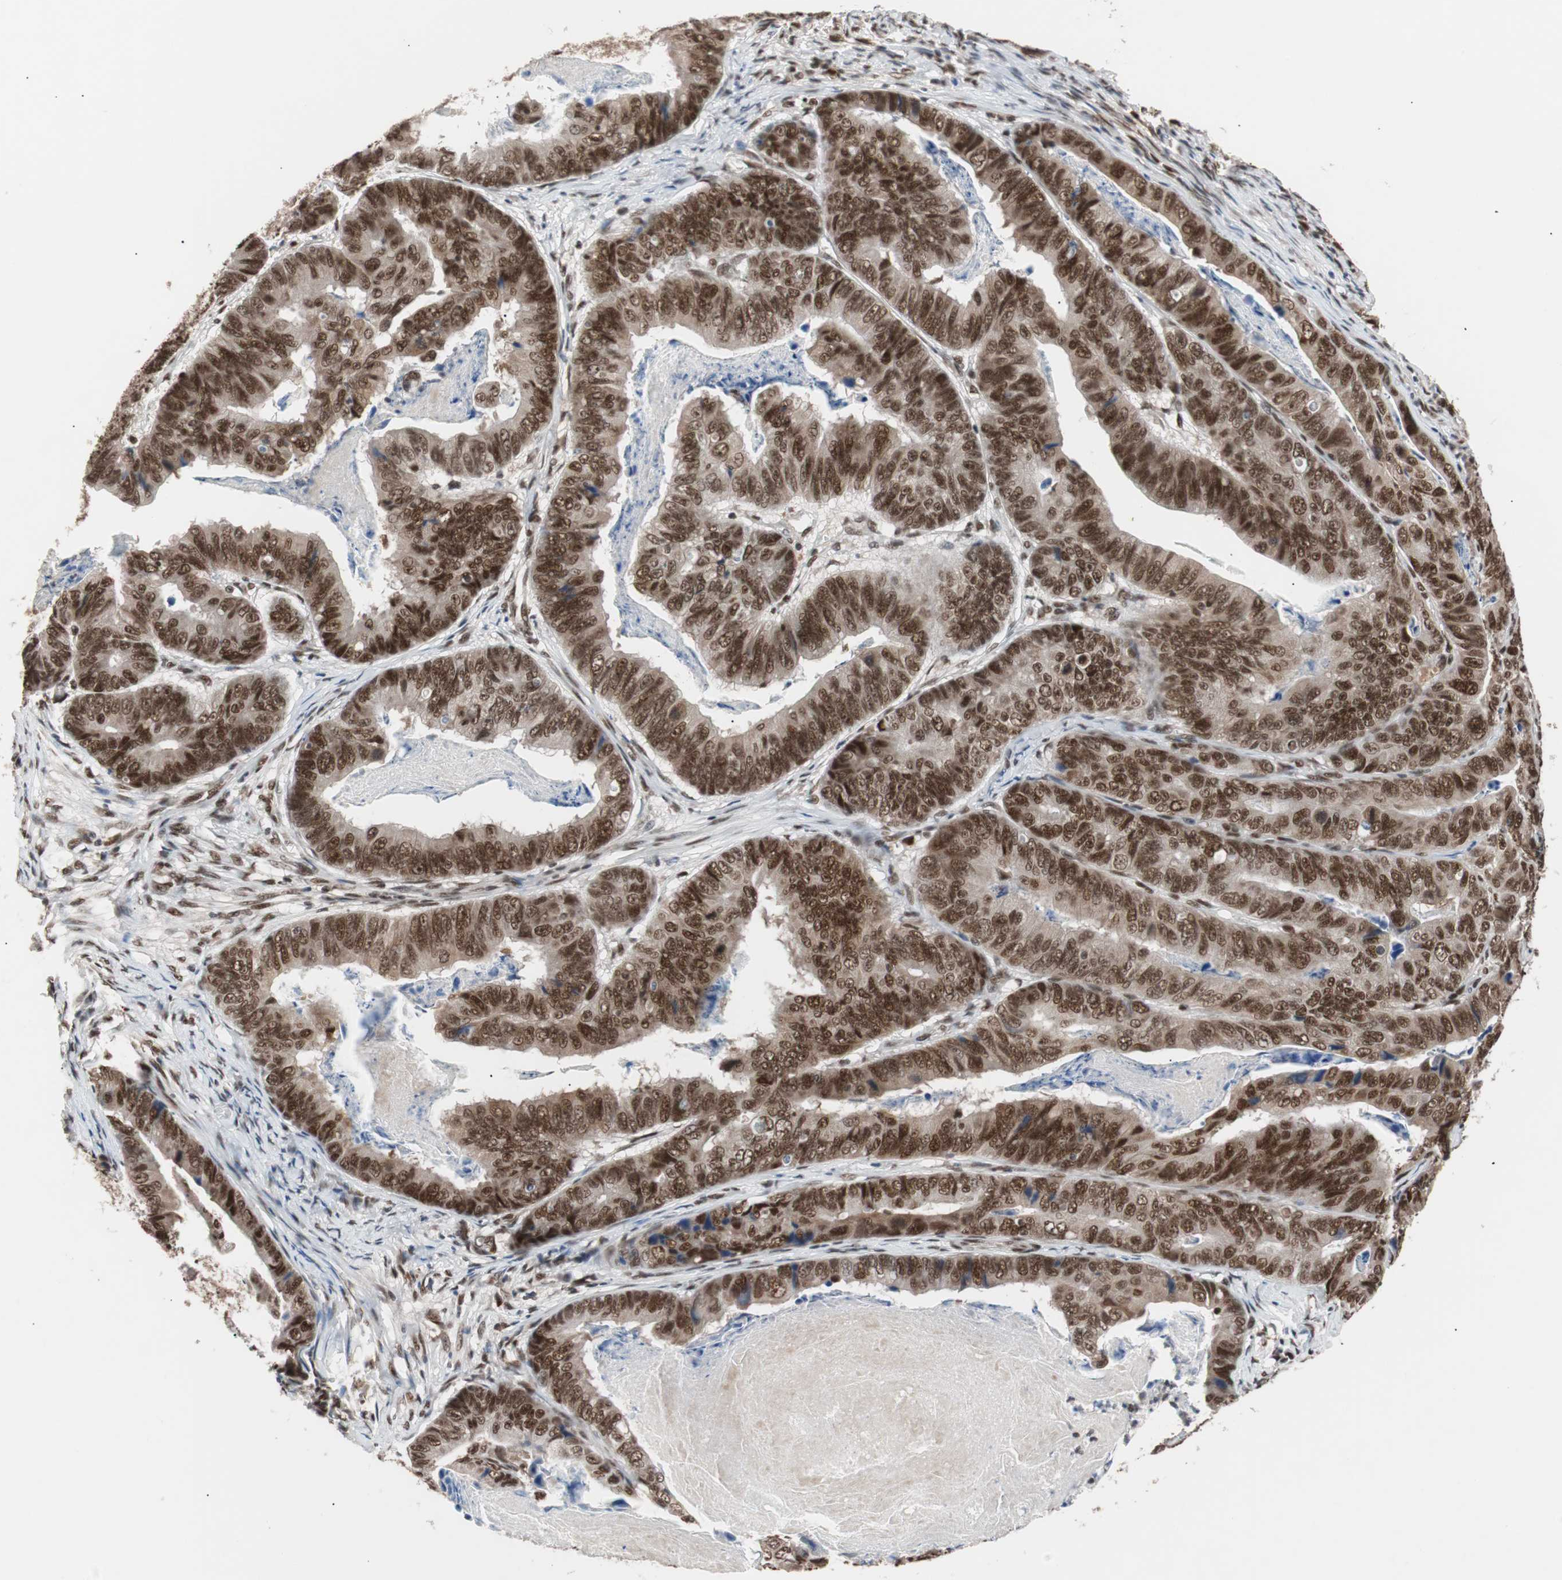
{"staining": {"intensity": "strong", "quantity": ">75%", "location": "nuclear"}, "tissue": "stomach cancer", "cell_type": "Tumor cells", "image_type": "cancer", "snomed": [{"axis": "morphology", "description": "Adenocarcinoma, NOS"}, {"axis": "topography", "description": "Stomach, lower"}], "caption": "Tumor cells show high levels of strong nuclear positivity in approximately >75% of cells in human adenocarcinoma (stomach). The protein is stained brown, and the nuclei are stained in blue (DAB IHC with brightfield microscopy, high magnification).", "gene": "CHAMP1", "patient": {"sex": "male", "age": 77}}